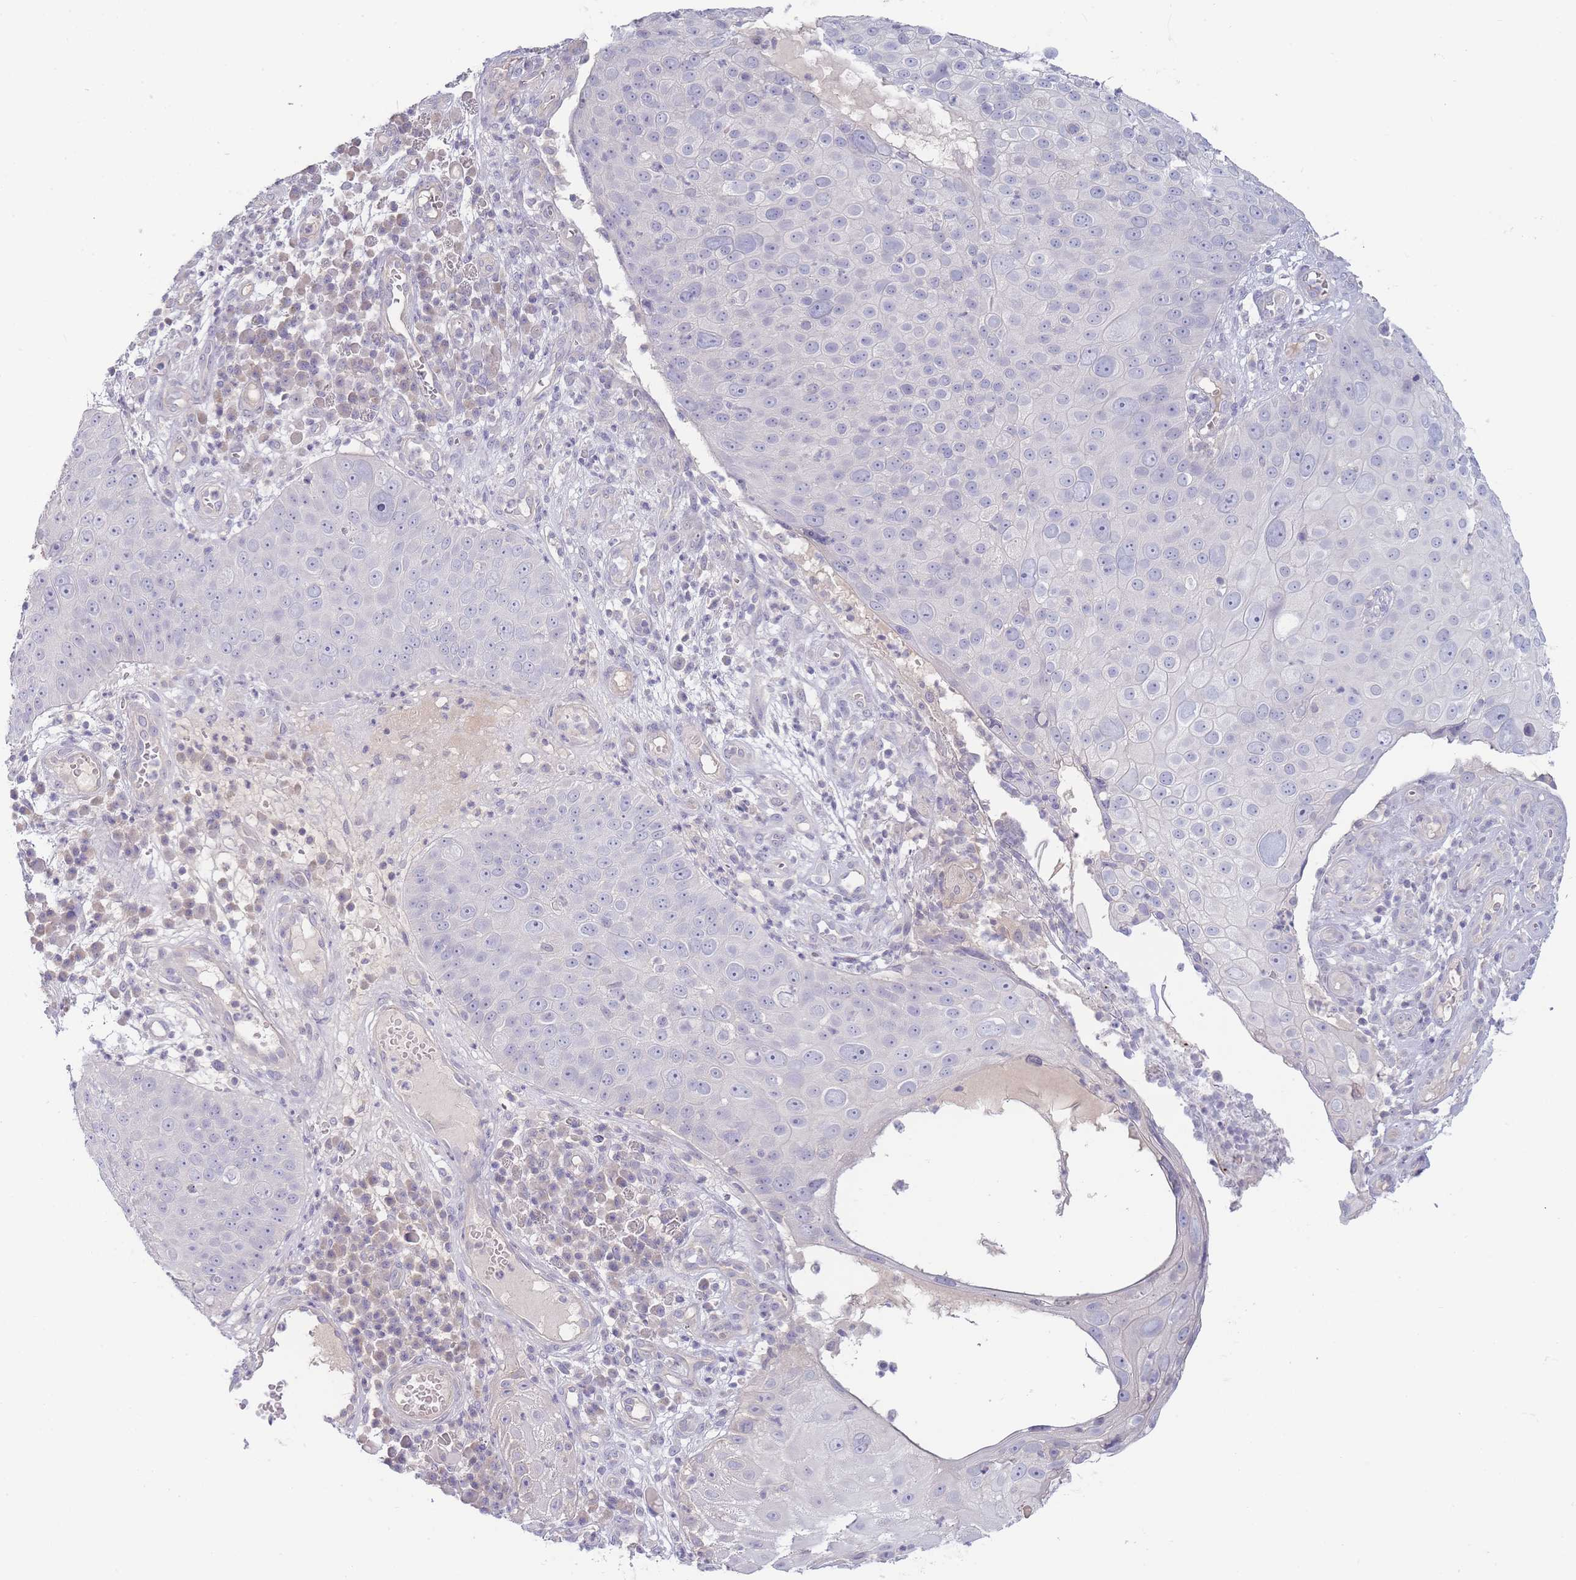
{"staining": {"intensity": "negative", "quantity": "none", "location": "none"}, "tissue": "skin cancer", "cell_type": "Tumor cells", "image_type": "cancer", "snomed": [{"axis": "morphology", "description": "Squamous cell carcinoma, NOS"}, {"axis": "topography", "description": "Skin"}], "caption": "Histopathology image shows no significant protein expression in tumor cells of skin cancer (squamous cell carcinoma). (DAB (3,3'-diaminobenzidine) IHC visualized using brightfield microscopy, high magnification).", "gene": "SPHKAP", "patient": {"sex": "male", "age": 71}}